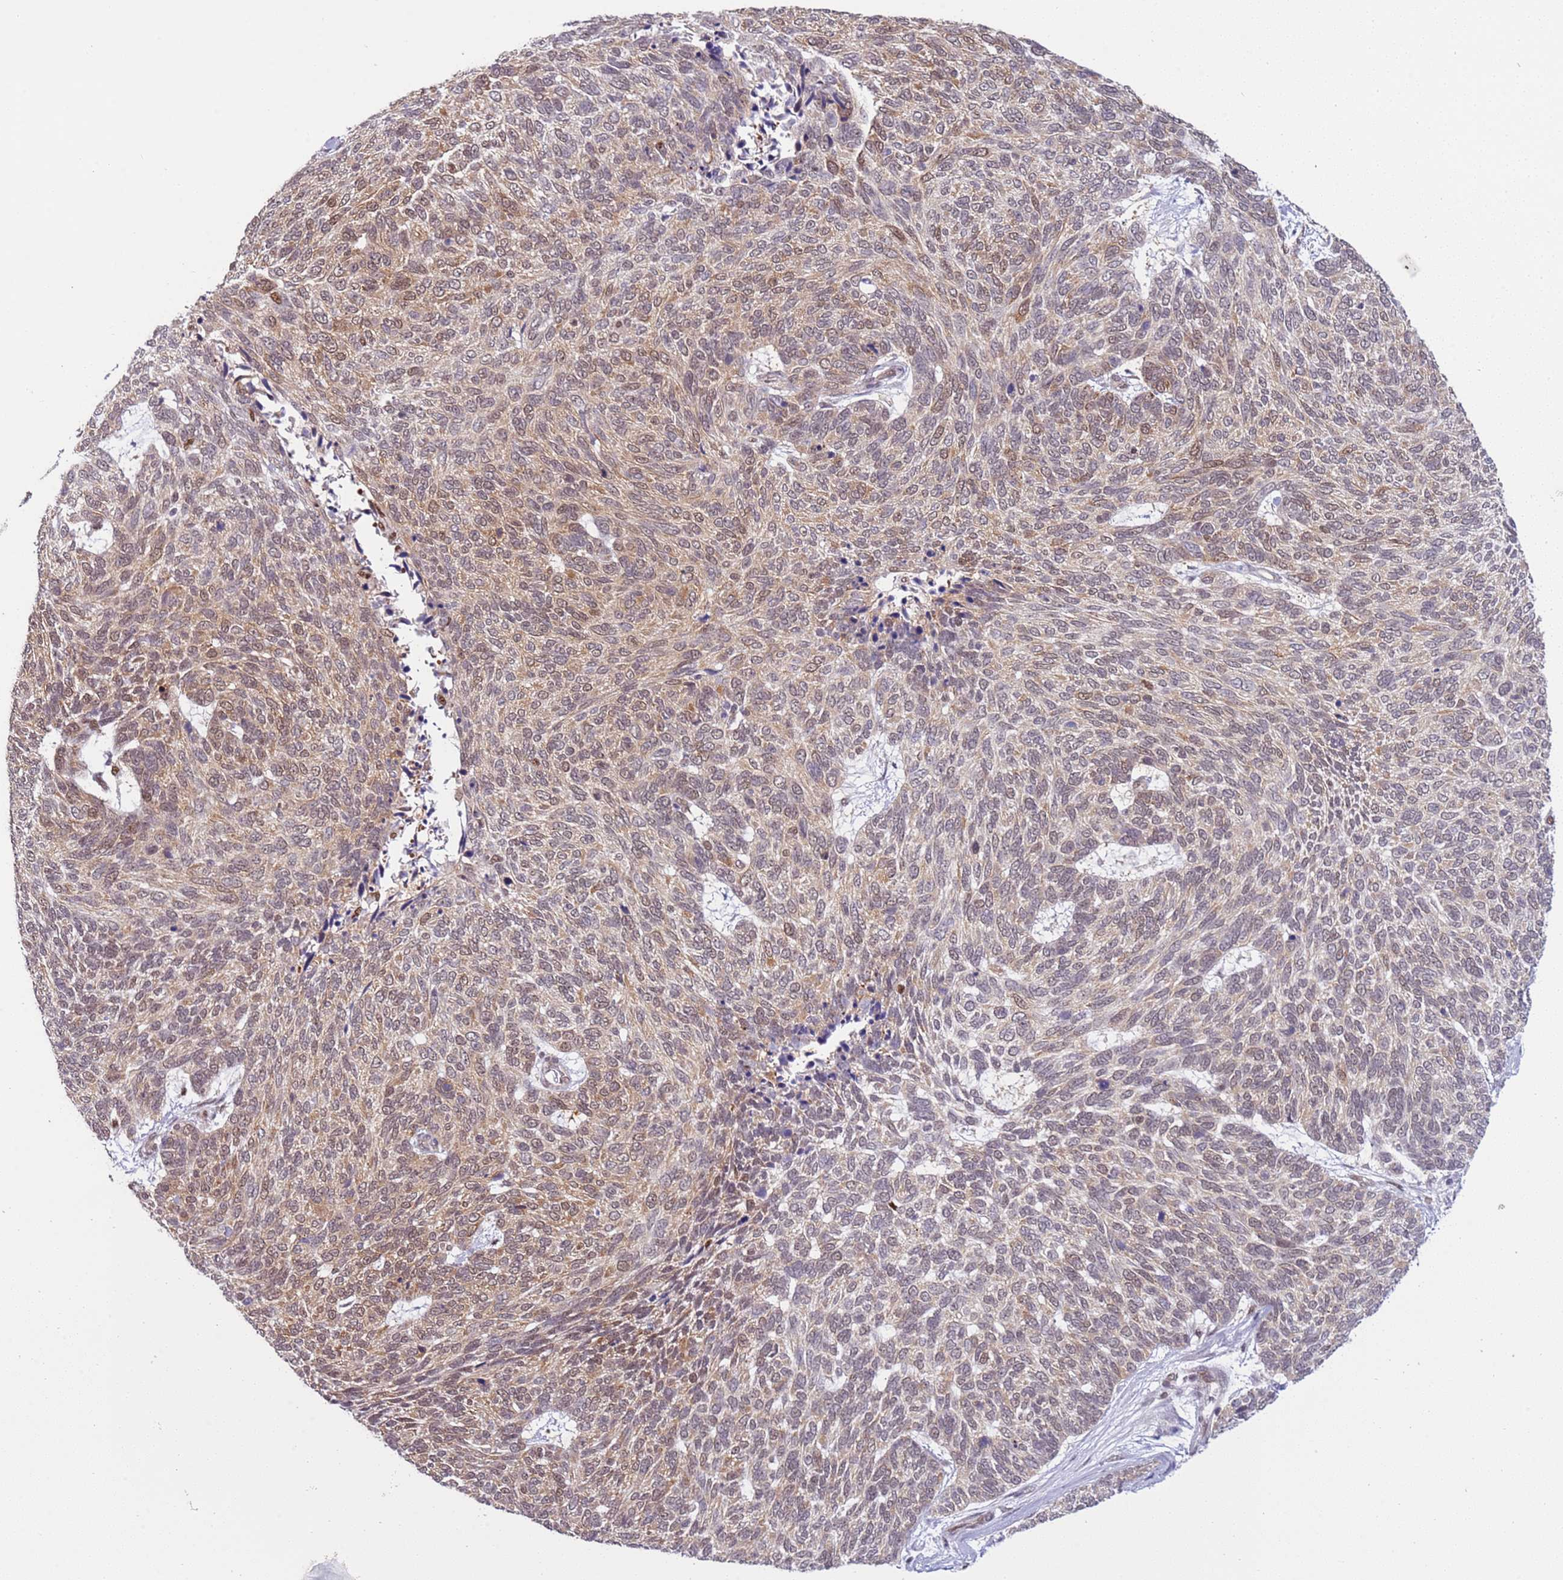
{"staining": {"intensity": "weak", "quantity": "25%-75%", "location": "cytoplasmic/membranous,nuclear"}, "tissue": "skin cancer", "cell_type": "Tumor cells", "image_type": "cancer", "snomed": [{"axis": "morphology", "description": "Basal cell carcinoma"}, {"axis": "topography", "description": "Skin"}], "caption": "Skin cancer stained with IHC displays weak cytoplasmic/membranous and nuclear expression in approximately 25%-75% of tumor cells. The staining is performed using DAB brown chromogen to label protein expression. The nuclei are counter-stained blue using hematoxylin.", "gene": "PRPF6", "patient": {"sex": "female", "age": 65}}